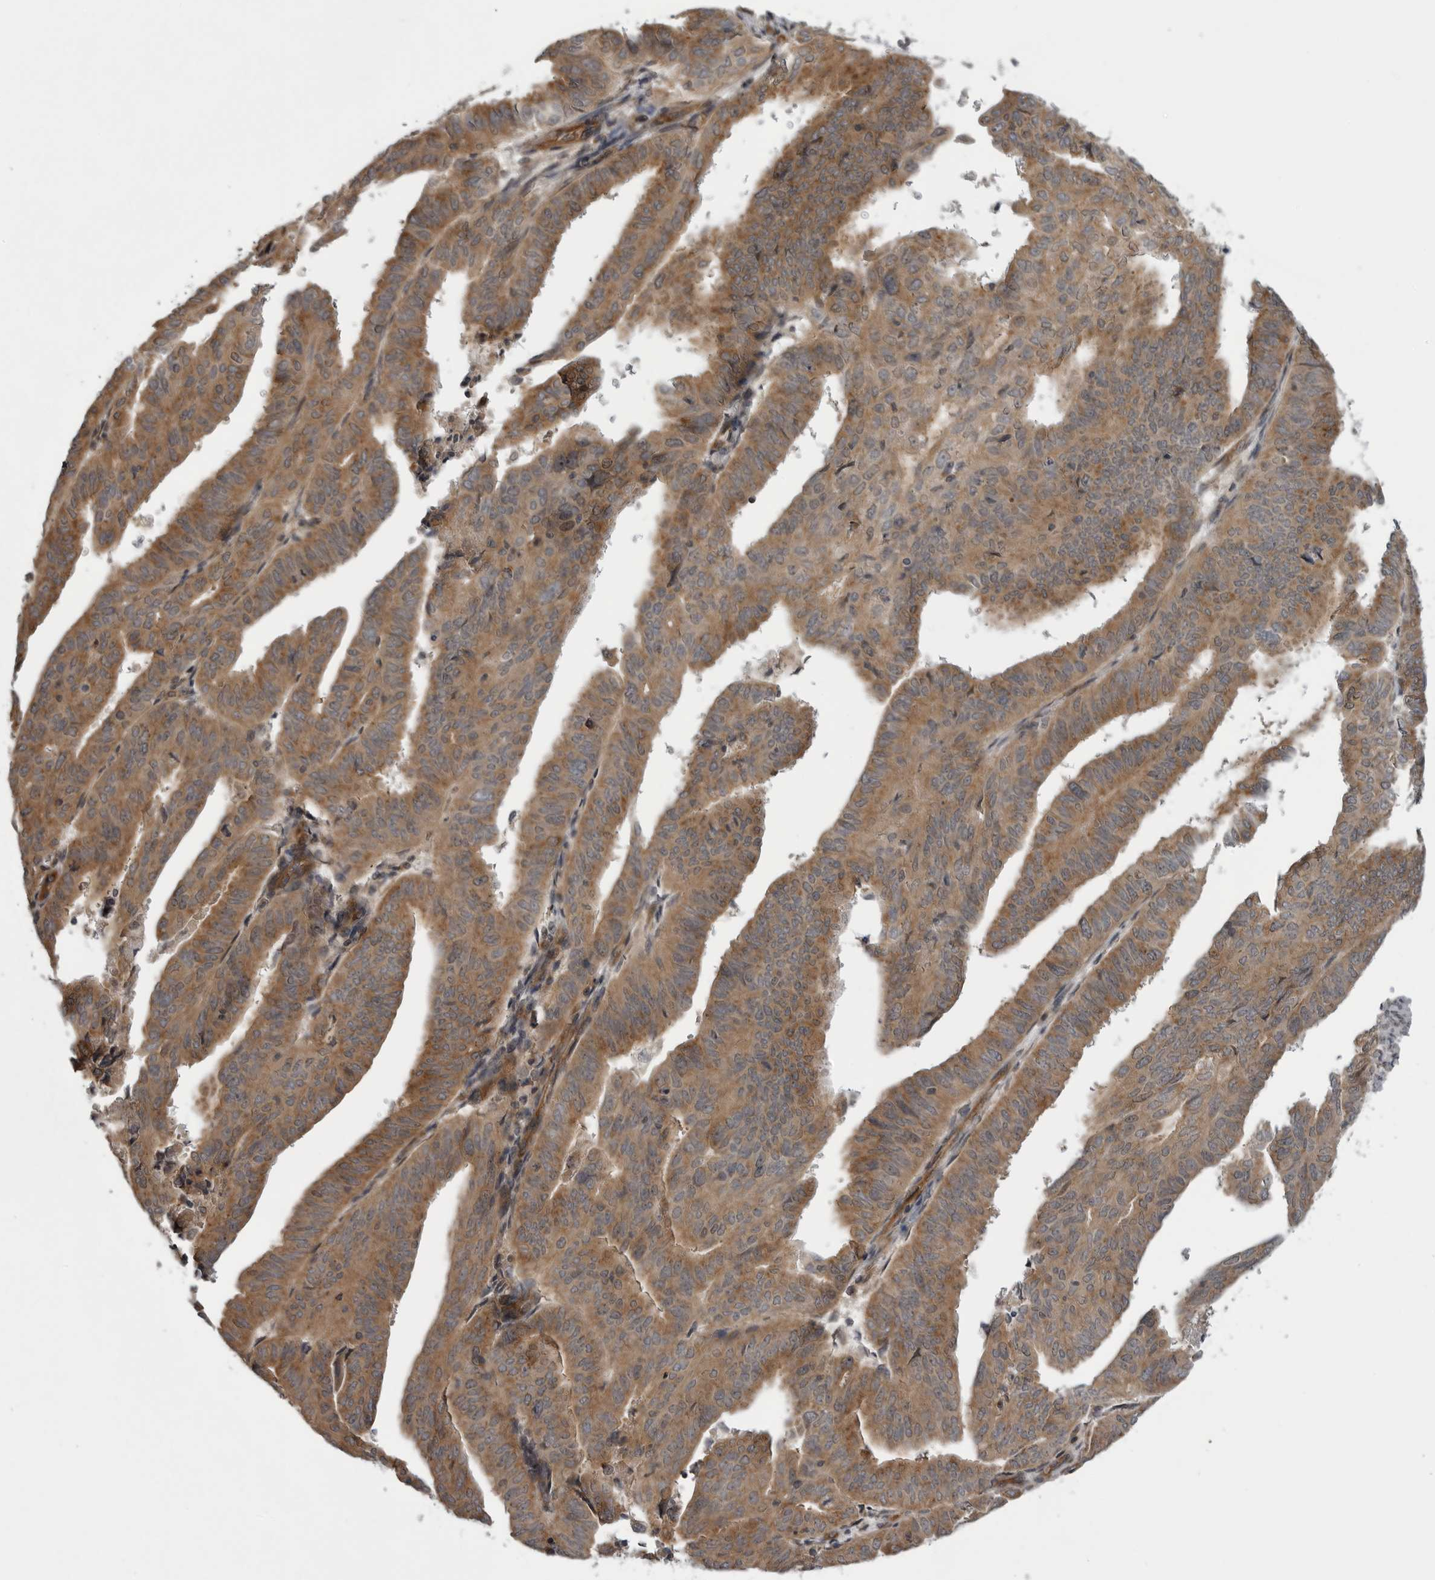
{"staining": {"intensity": "moderate", "quantity": ">75%", "location": "cytoplasmic/membranous"}, "tissue": "endometrial cancer", "cell_type": "Tumor cells", "image_type": "cancer", "snomed": [{"axis": "morphology", "description": "Adenocarcinoma, NOS"}, {"axis": "topography", "description": "Uterus"}], "caption": "Immunohistochemistry (IHC) micrograph of endometrial cancer (adenocarcinoma) stained for a protein (brown), which shows medium levels of moderate cytoplasmic/membranous positivity in approximately >75% of tumor cells.", "gene": "LRRC45", "patient": {"sex": "female", "age": 77}}